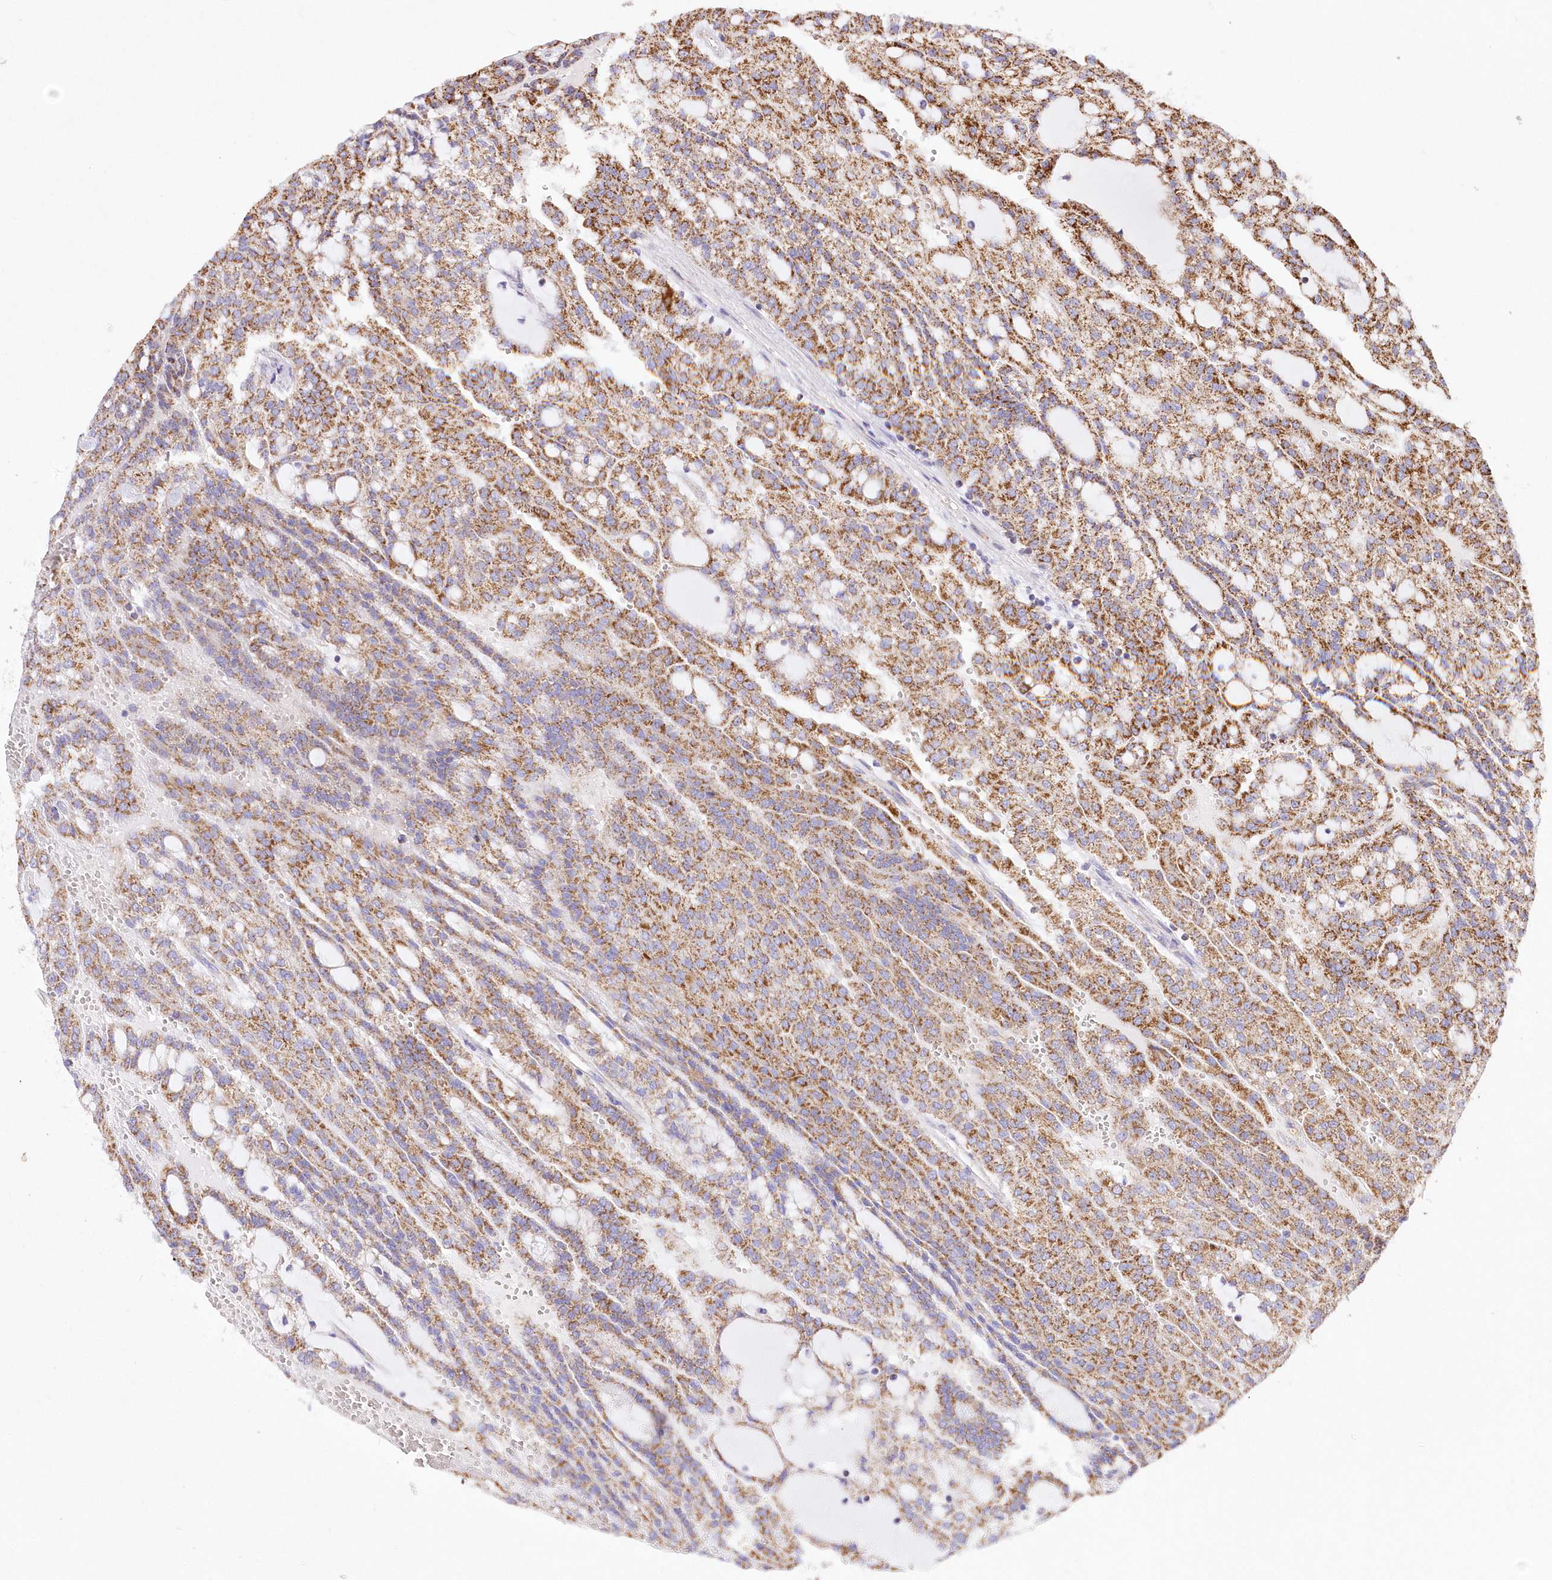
{"staining": {"intensity": "strong", "quantity": ">75%", "location": "cytoplasmic/membranous"}, "tissue": "renal cancer", "cell_type": "Tumor cells", "image_type": "cancer", "snomed": [{"axis": "morphology", "description": "Adenocarcinoma, NOS"}, {"axis": "topography", "description": "Kidney"}], "caption": "Renal cancer was stained to show a protein in brown. There is high levels of strong cytoplasmic/membranous positivity in approximately >75% of tumor cells.", "gene": "ASNSD1", "patient": {"sex": "male", "age": 63}}